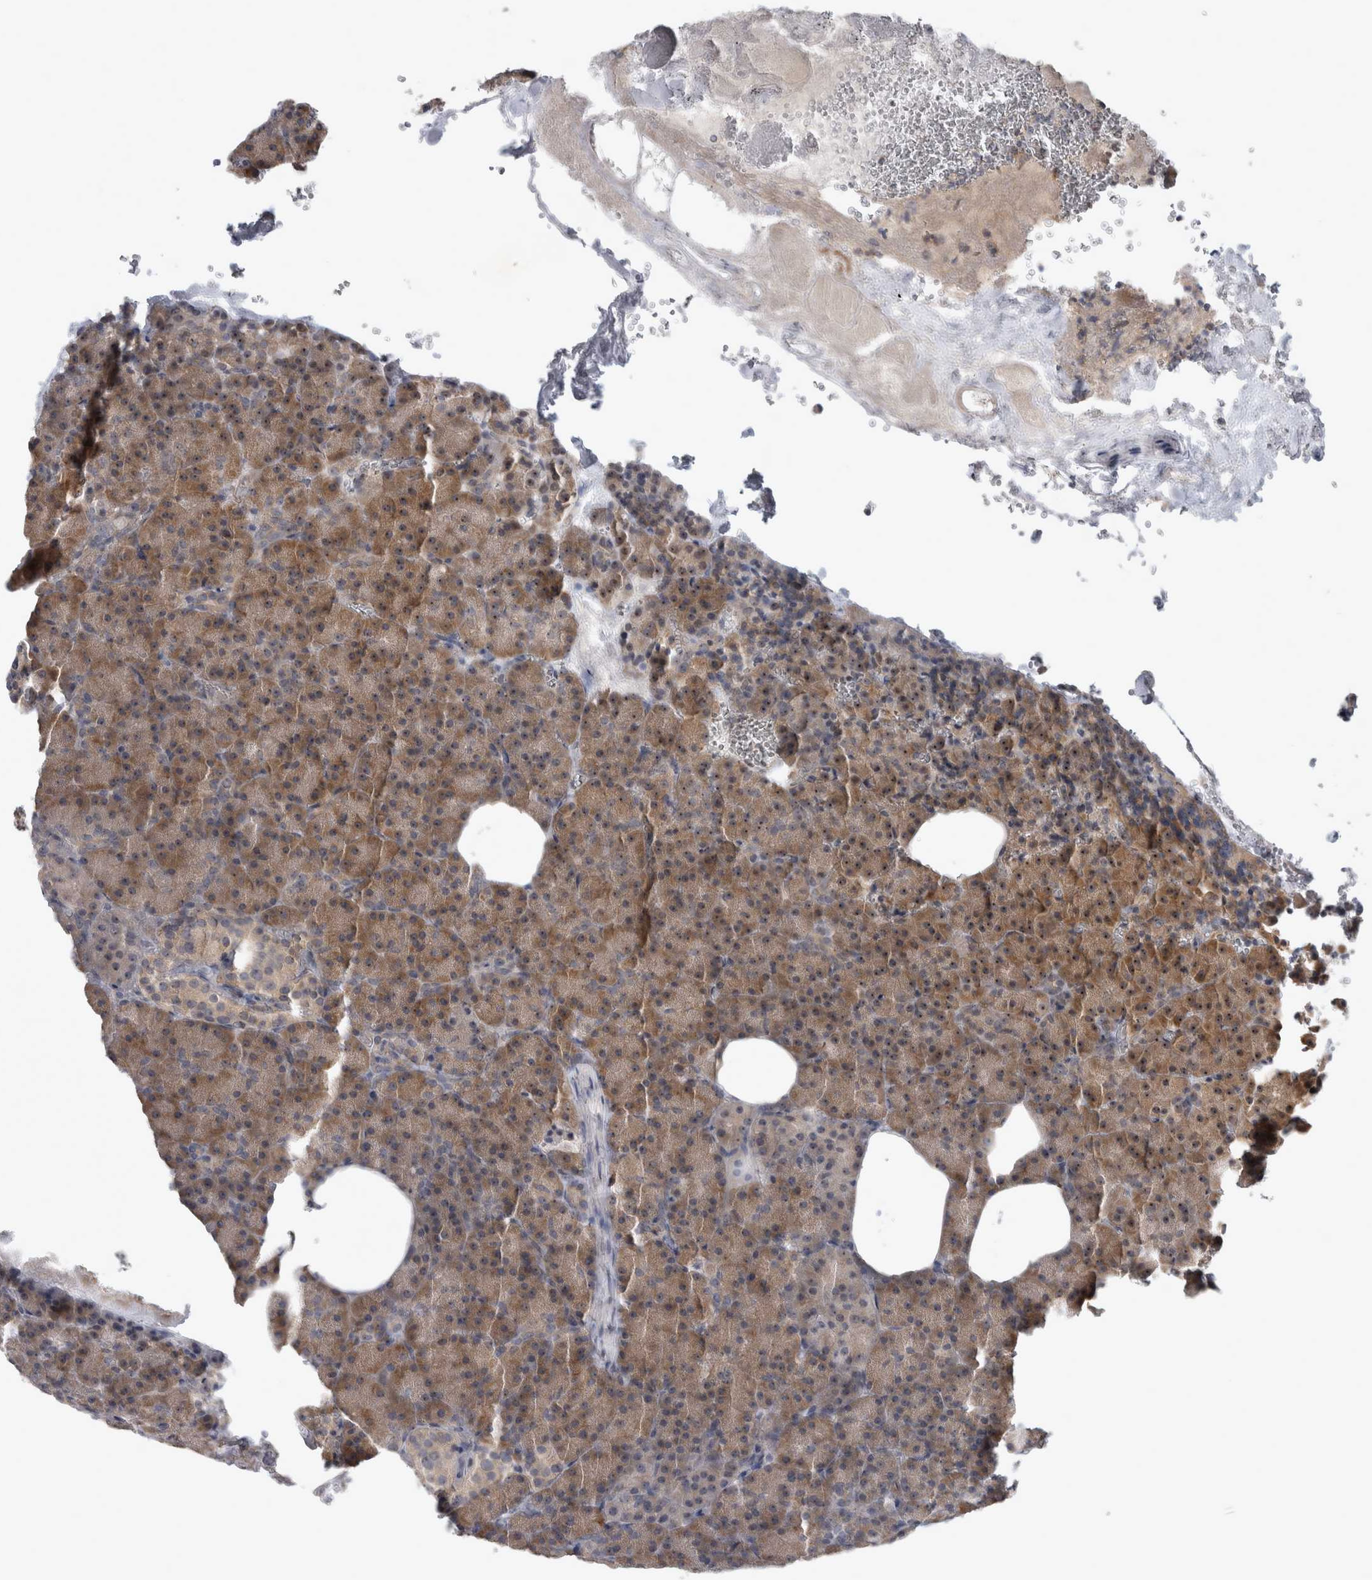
{"staining": {"intensity": "moderate", "quantity": ">75%", "location": "cytoplasmic/membranous,nuclear"}, "tissue": "pancreas", "cell_type": "Exocrine glandular cells", "image_type": "normal", "snomed": [{"axis": "morphology", "description": "Normal tissue, NOS"}, {"axis": "morphology", "description": "Carcinoid, malignant, NOS"}, {"axis": "topography", "description": "Pancreas"}], "caption": "Pancreas stained with DAB immunohistochemistry shows medium levels of moderate cytoplasmic/membranous,nuclear positivity in approximately >75% of exocrine glandular cells.", "gene": "RBM28", "patient": {"sex": "female", "age": 35}}